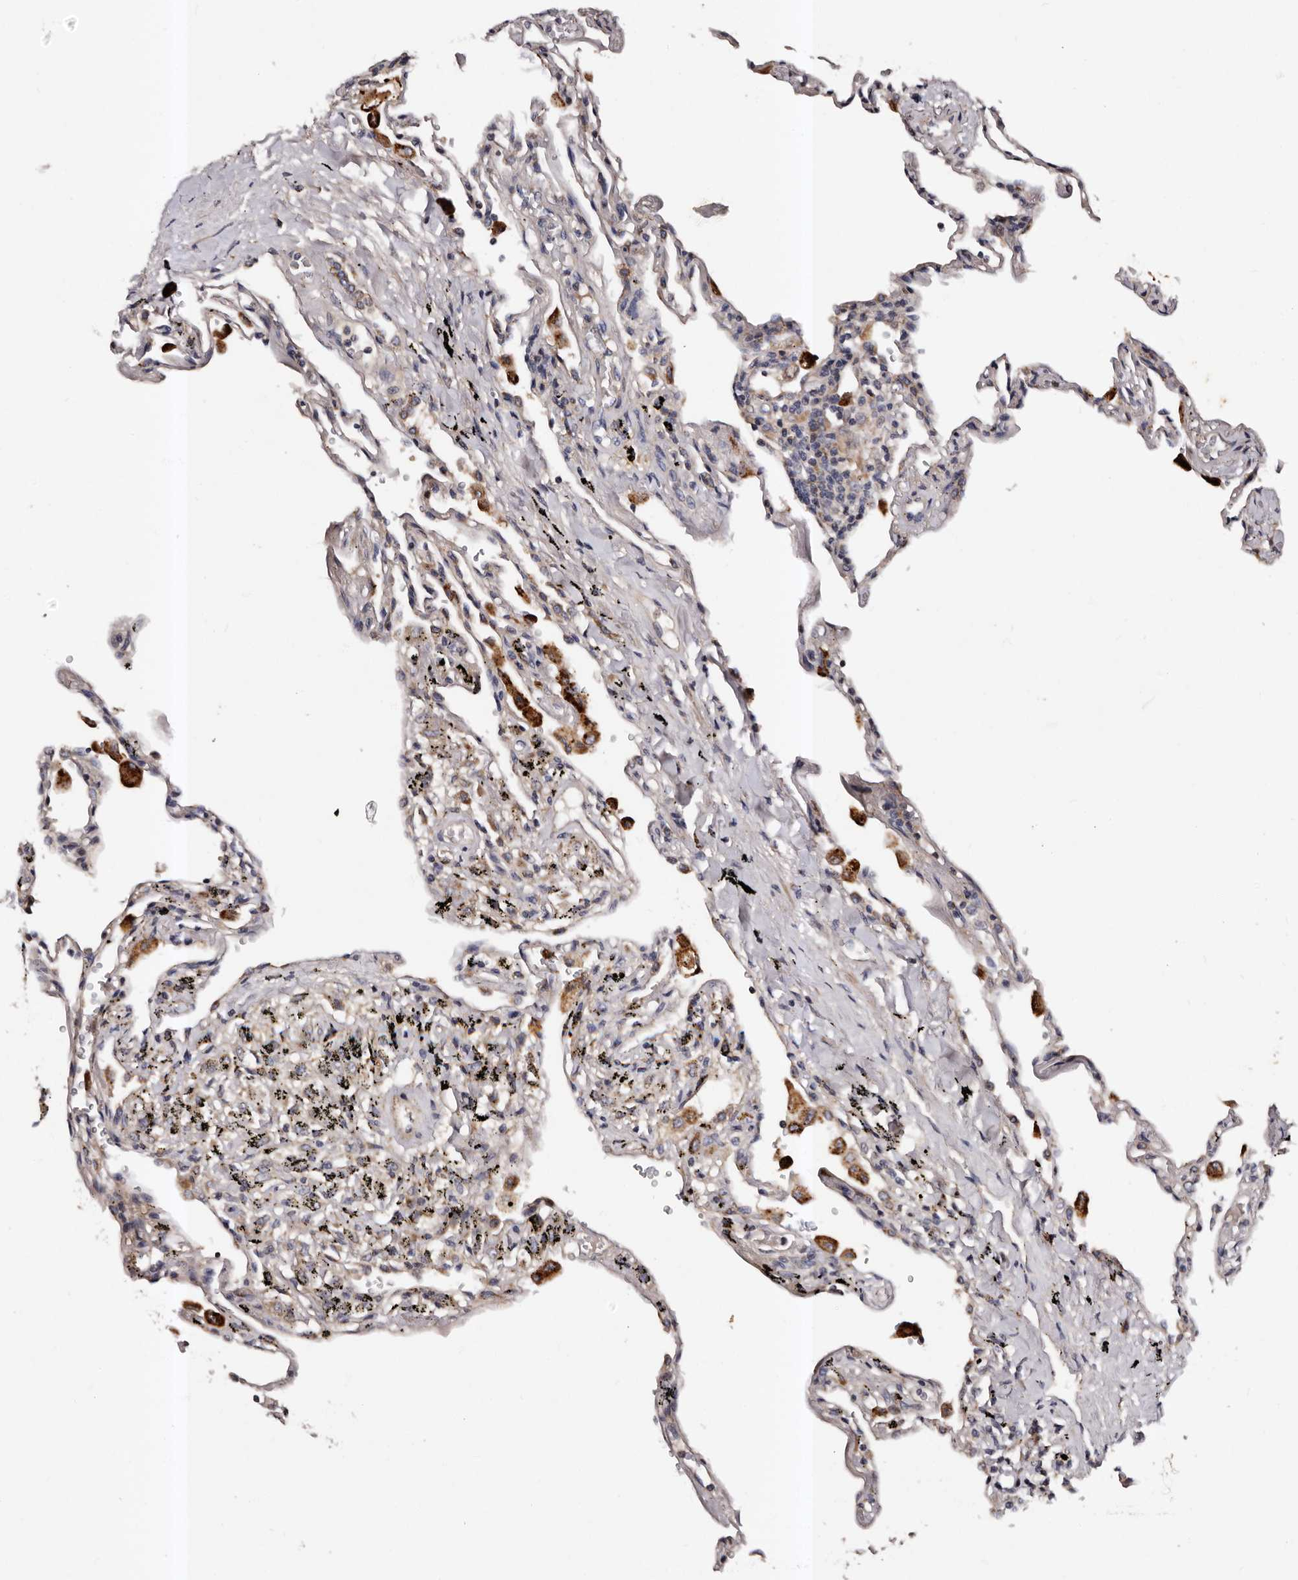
{"staining": {"intensity": "weak", "quantity": "<25%", "location": "cytoplasmic/membranous"}, "tissue": "lung", "cell_type": "Alveolar cells", "image_type": "normal", "snomed": [{"axis": "morphology", "description": "Normal tissue, NOS"}, {"axis": "topography", "description": "Lung"}], "caption": "The micrograph shows no staining of alveolar cells in normal lung.", "gene": "ADCK5", "patient": {"sex": "male", "age": 59}}